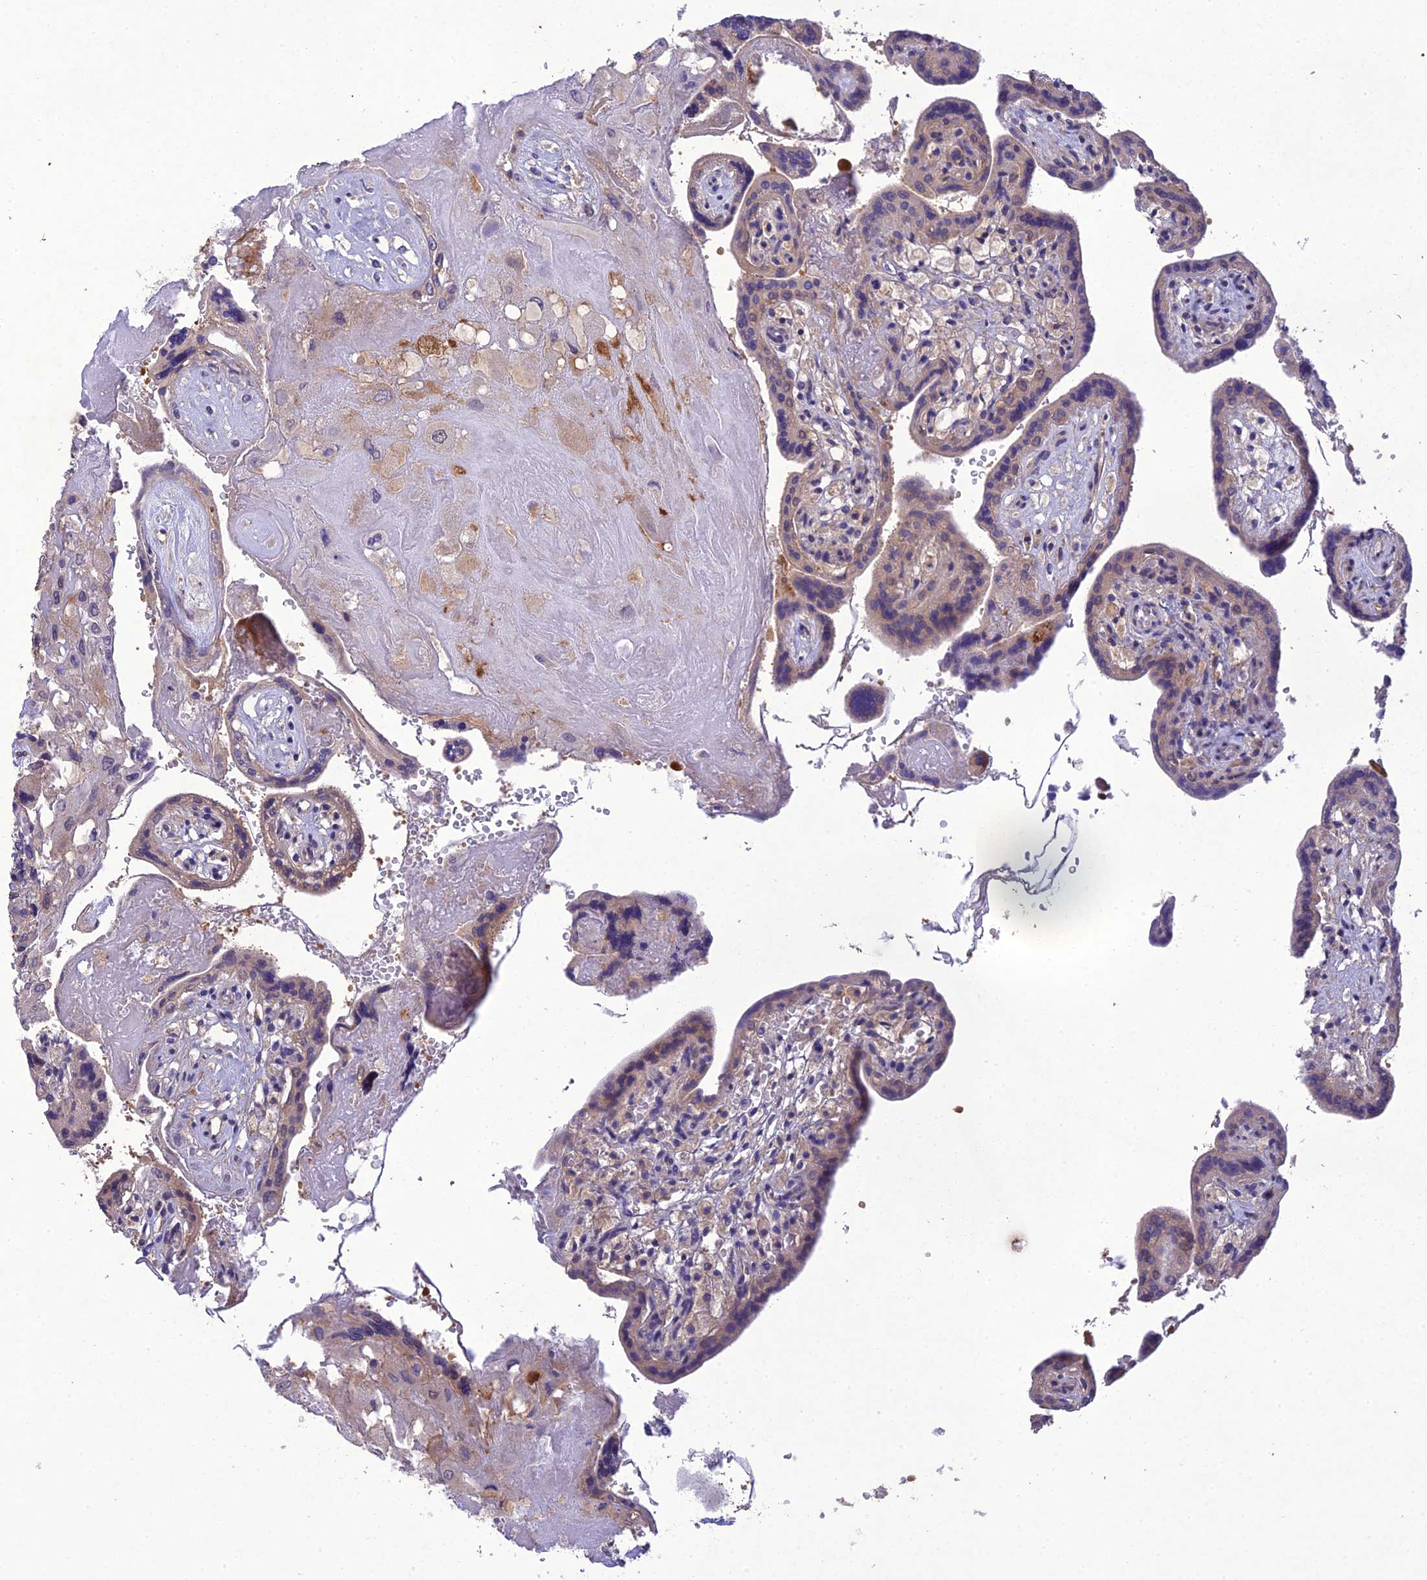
{"staining": {"intensity": "weak", "quantity": "25%-75%", "location": "cytoplasmic/membranous"}, "tissue": "placenta", "cell_type": "Decidual cells", "image_type": "normal", "snomed": [{"axis": "morphology", "description": "Normal tissue, NOS"}, {"axis": "topography", "description": "Placenta"}], "caption": "The immunohistochemical stain highlights weak cytoplasmic/membranous positivity in decidual cells of normal placenta. (Brightfield microscopy of DAB IHC at high magnification).", "gene": "SNX24", "patient": {"sex": "female", "age": 37}}